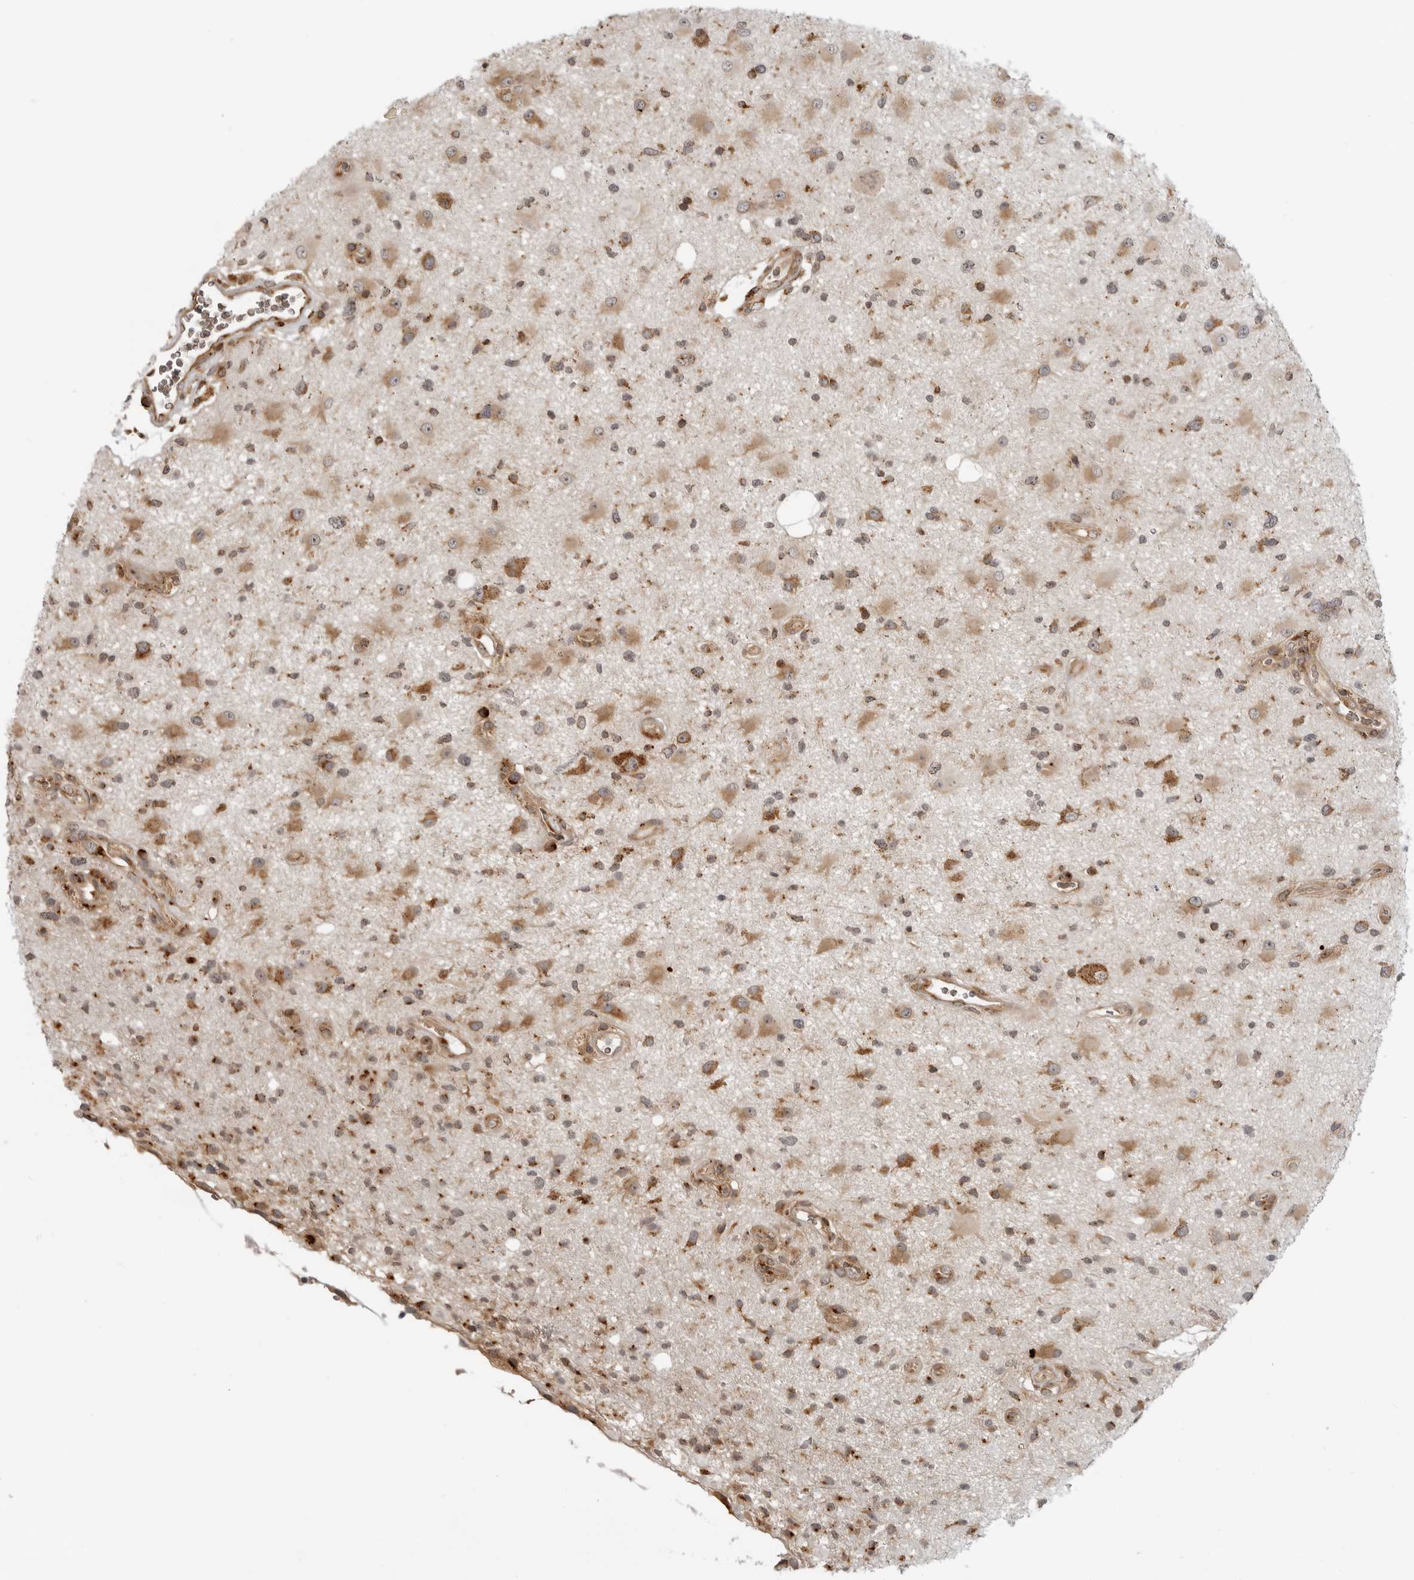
{"staining": {"intensity": "moderate", "quantity": "25%-75%", "location": "cytoplasmic/membranous,nuclear"}, "tissue": "glioma", "cell_type": "Tumor cells", "image_type": "cancer", "snomed": [{"axis": "morphology", "description": "Glioma, malignant, High grade"}, {"axis": "topography", "description": "Brain"}], "caption": "DAB (3,3'-diaminobenzidine) immunohistochemical staining of malignant glioma (high-grade) shows moderate cytoplasmic/membranous and nuclear protein positivity in approximately 25%-75% of tumor cells.", "gene": "COPA", "patient": {"sex": "male", "age": 33}}